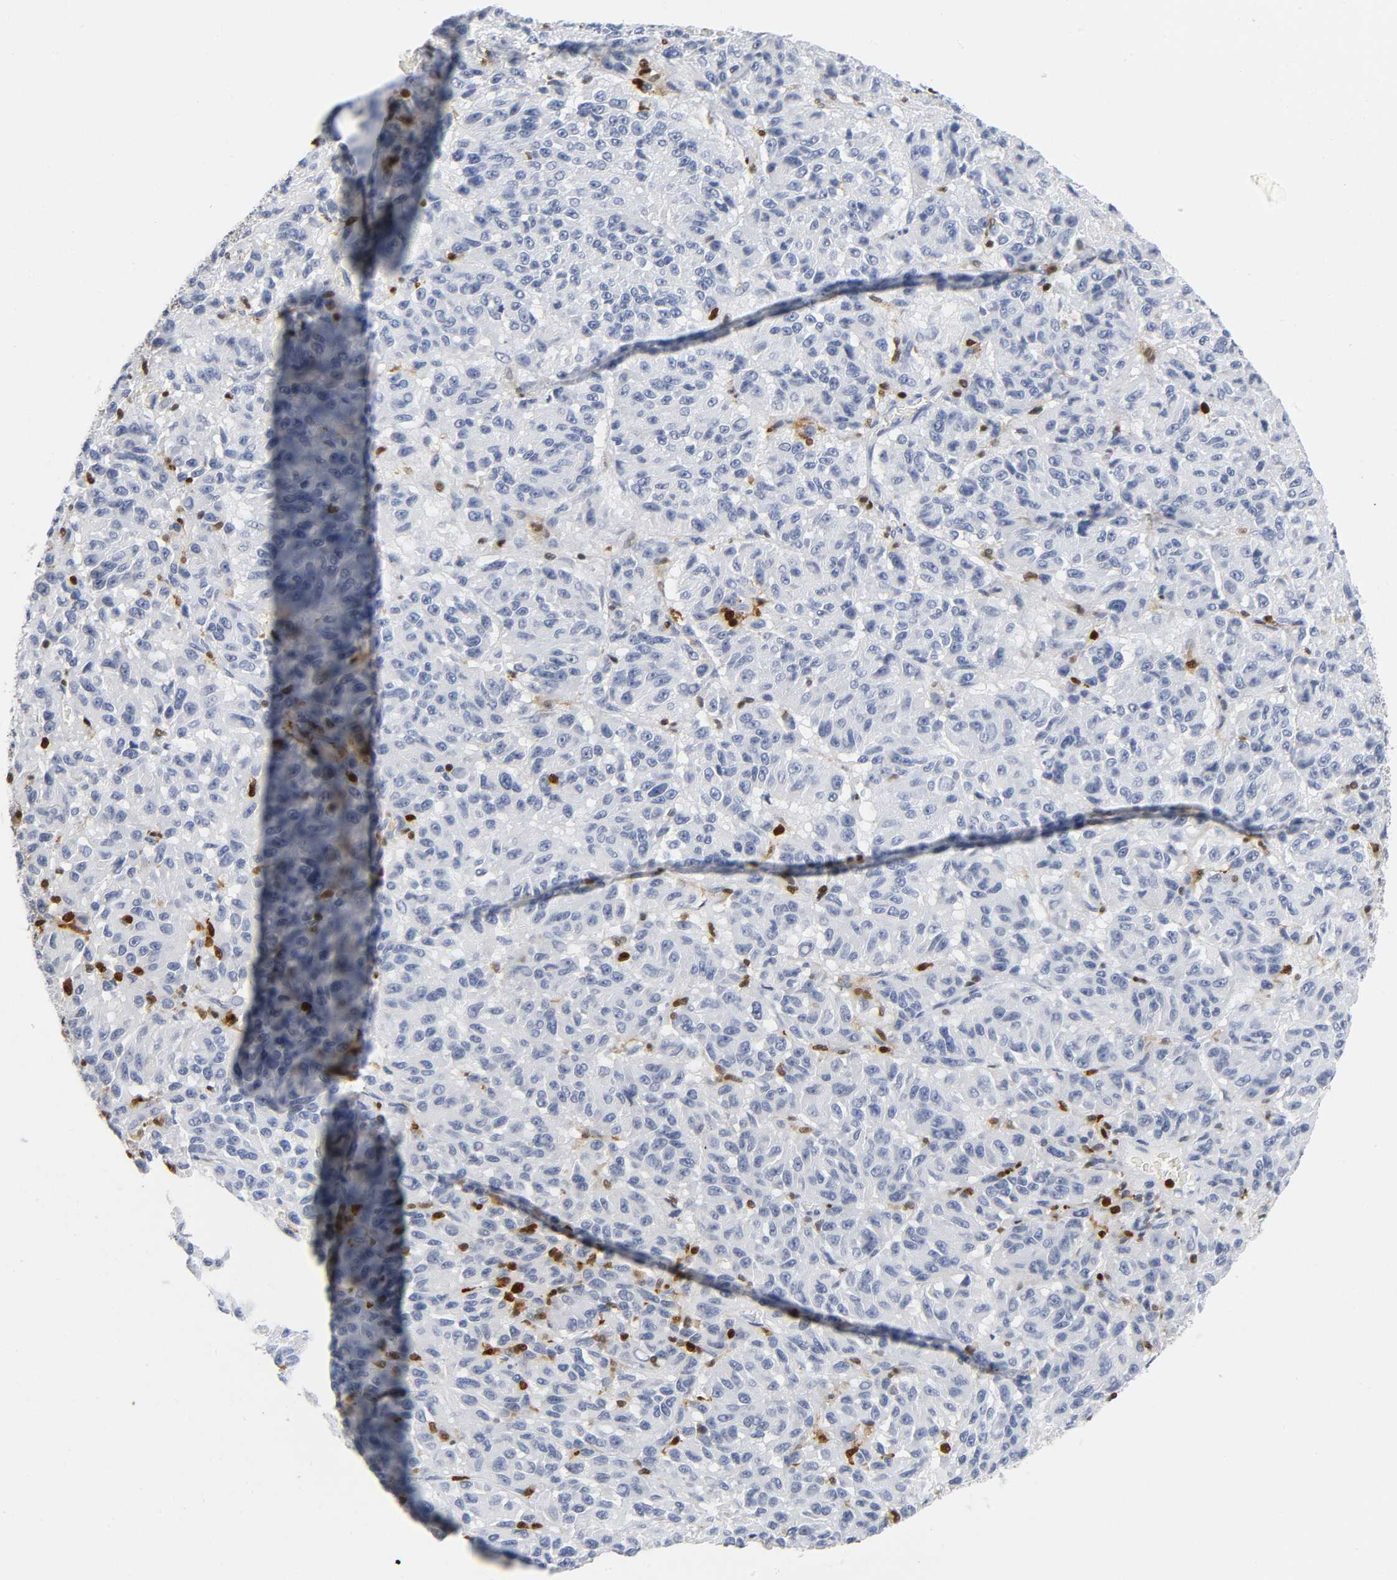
{"staining": {"intensity": "negative", "quantity": "none", "location": "none"}, "tissue": "melanoma", "cell_type": "Tumor cells", "image_type": "cancer", "snomed": [{"axis": "morphology", "description": "Malignant melanoma, Metastatic site"}, {"axis": "topography", "description": "Lung"}], "caption": "Immunohistochemical staining of human melanoma displays no significant expression in tumor cells.", "gene": "DOK2", "patient": {"sex": "male", "age": 64}}